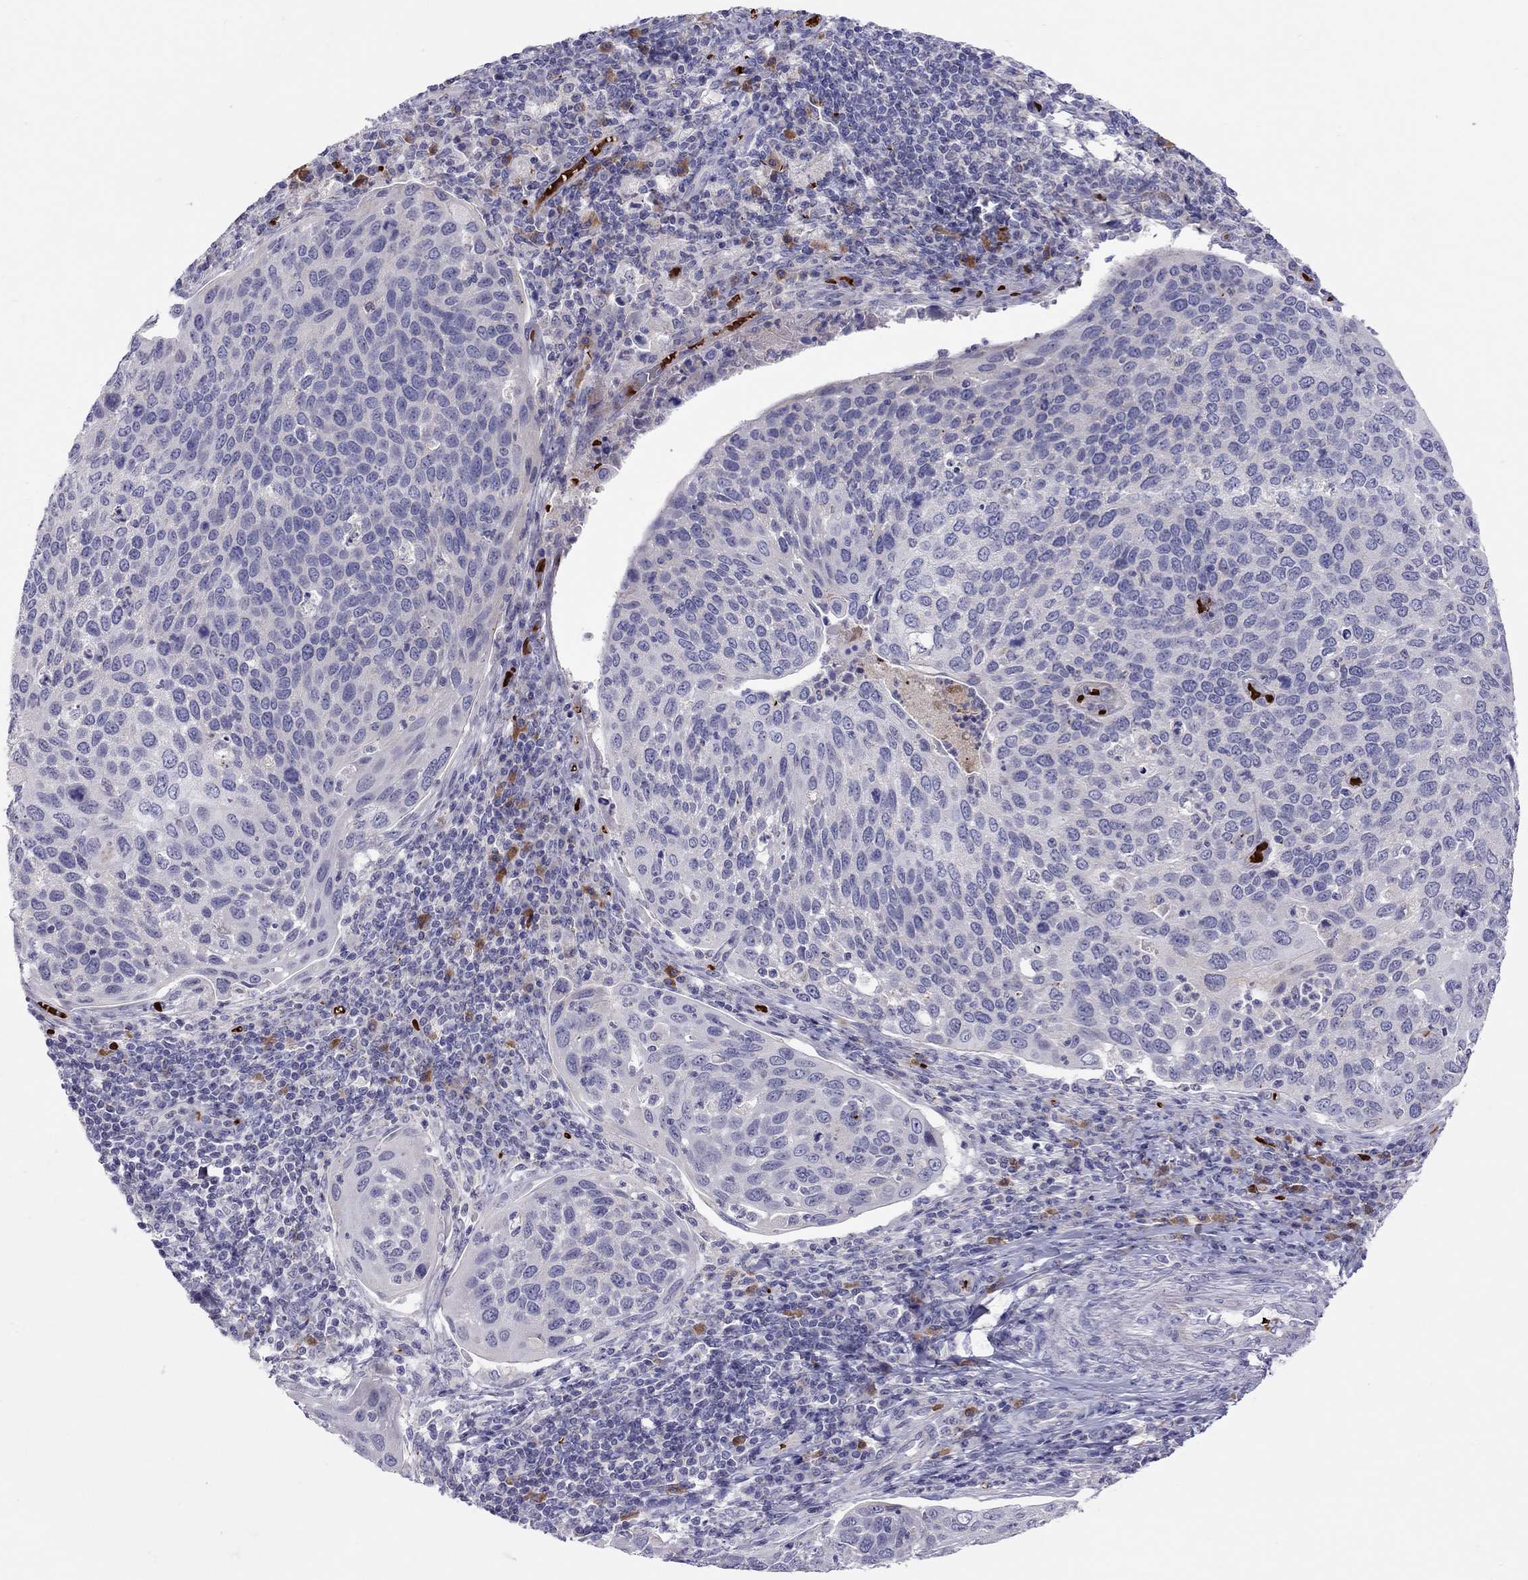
{"staining": {"intensity": "negative", "quantity": "none", "location": "none"}, "tissue": "cervical cancer", "cell_type": "Tumor cells", "image_type": "cancer", "snomed": [{"axis": "morphology", "description": "Squamous cell carcinoma, NOS"}, {"axis": "topography", "description": "Cervix"}], "caption": "IHC micrograph of cervical squamous cell carcinoma stained for a protein (brown), which shows no positivity in tumor cells.", "gene": "FRMD1", "patient": {"sex": "female", "age": 54}}